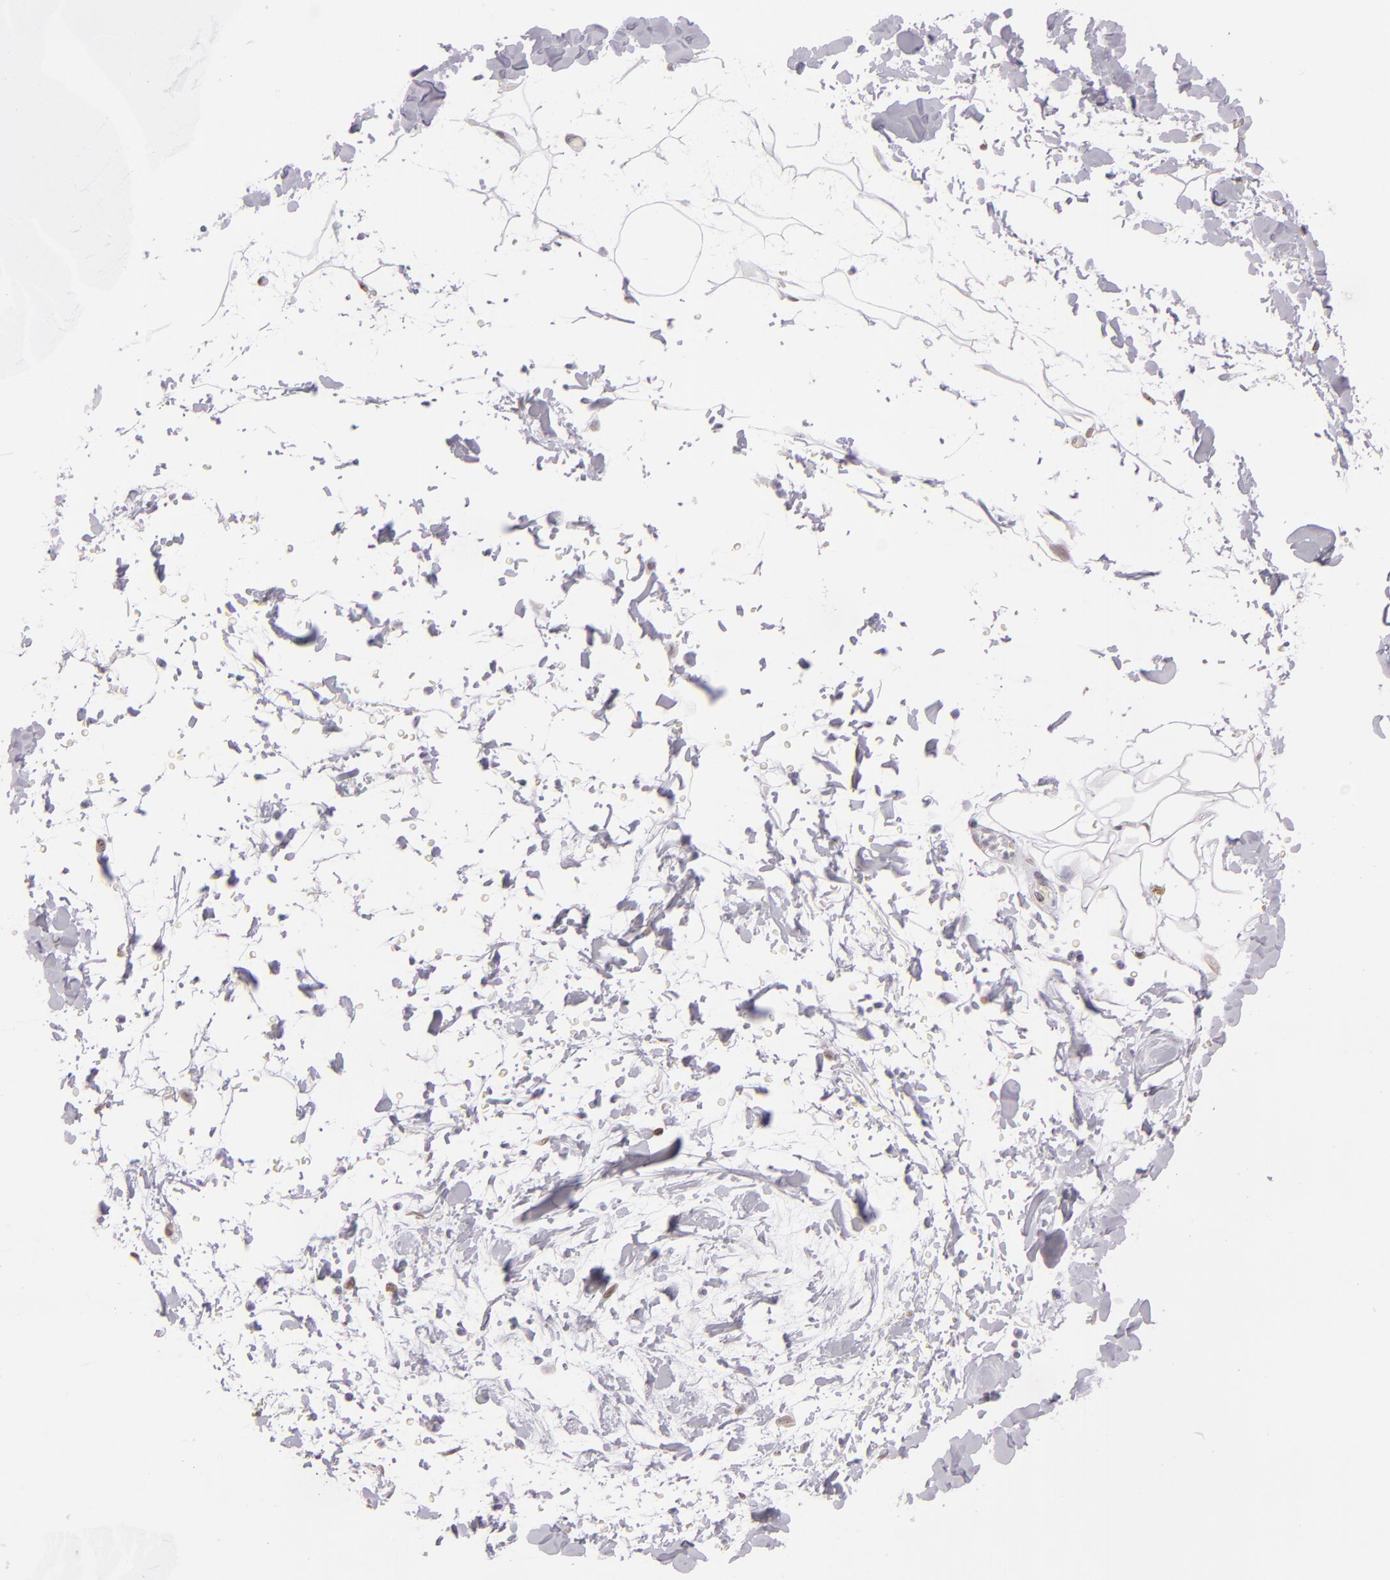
{"staining": {"intensity": "negative", "quantity": "none", "location": "none"}, "tissue": "adipose tissue", "cell_type": "Adipocytes", "image_type": "normal", "snomed": [{"axis": "morphology", "description": "Normal tissue, NOS"}, {"axis": "topography", "description": "Soft tissue"}], "caption": "Immunohistochemistry (IHC) image of unremarkable human adipose tissue stained for a protein (brown), which shows no positivity in adipocytes. (DAB immunohistochemistry (IHC) with hematoxylin counter stain).", "gene": "EMD", "patient": {"sex": "male", "age": 72}}